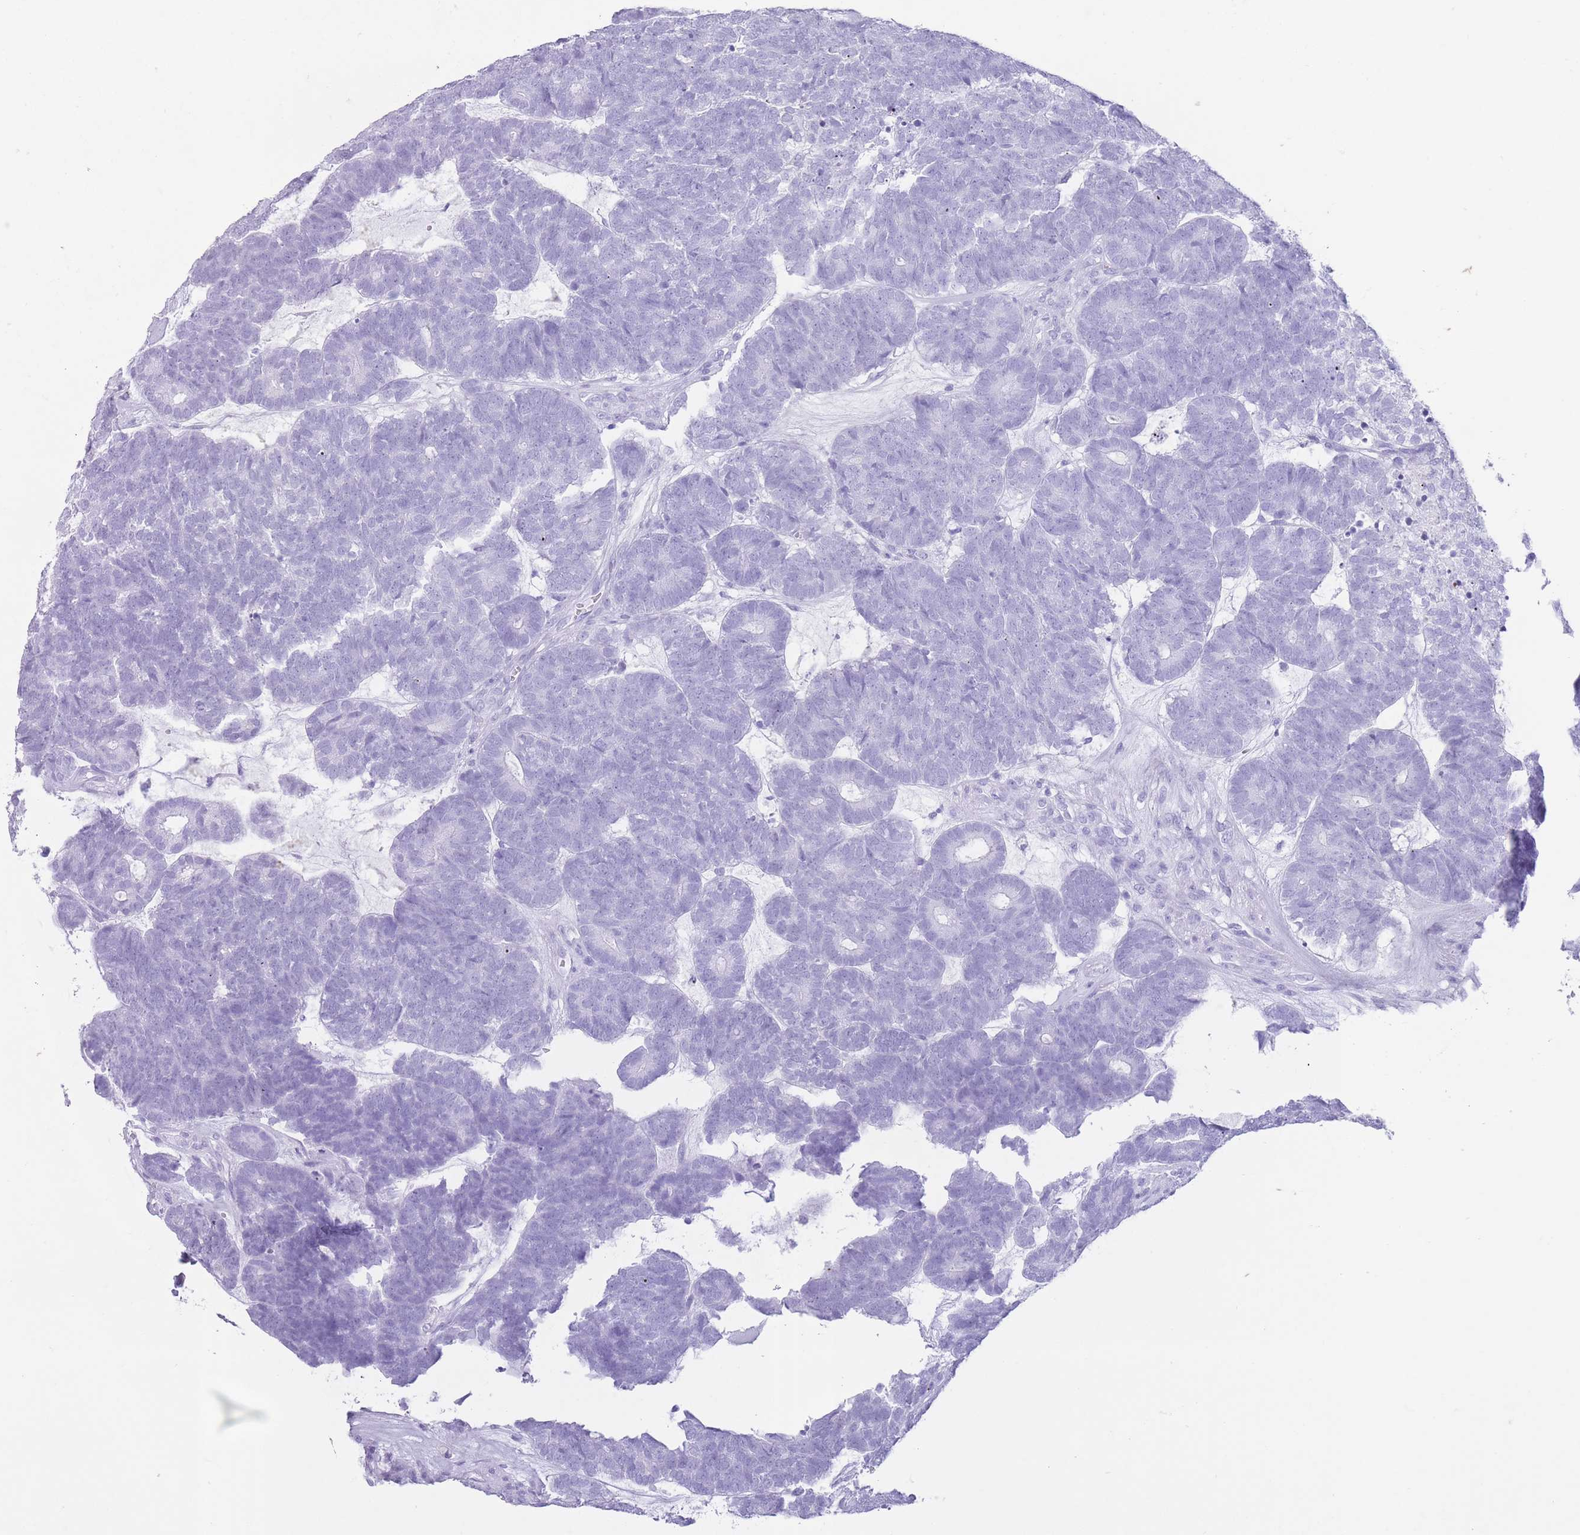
{"staining": {"intensity": "negative", "quantity": "none", "location": "none"}, "tissue": "head and neck cancer", "cell_type": "Tumor cells", "image_type": "cancer", "snomed": [{"axis": "morphology", "description": "Adenocarcinoma, NOS"}, {"axis": "topography", "description": "Head-Neck"}], "caption": "A photomicrograph of head and neck cancer (adenocarcinoma) stained for a protein exhibits no brown staining in tumor cells.", "gene": "OR4F21", "patient": {"sex": "female", "age": 81}}